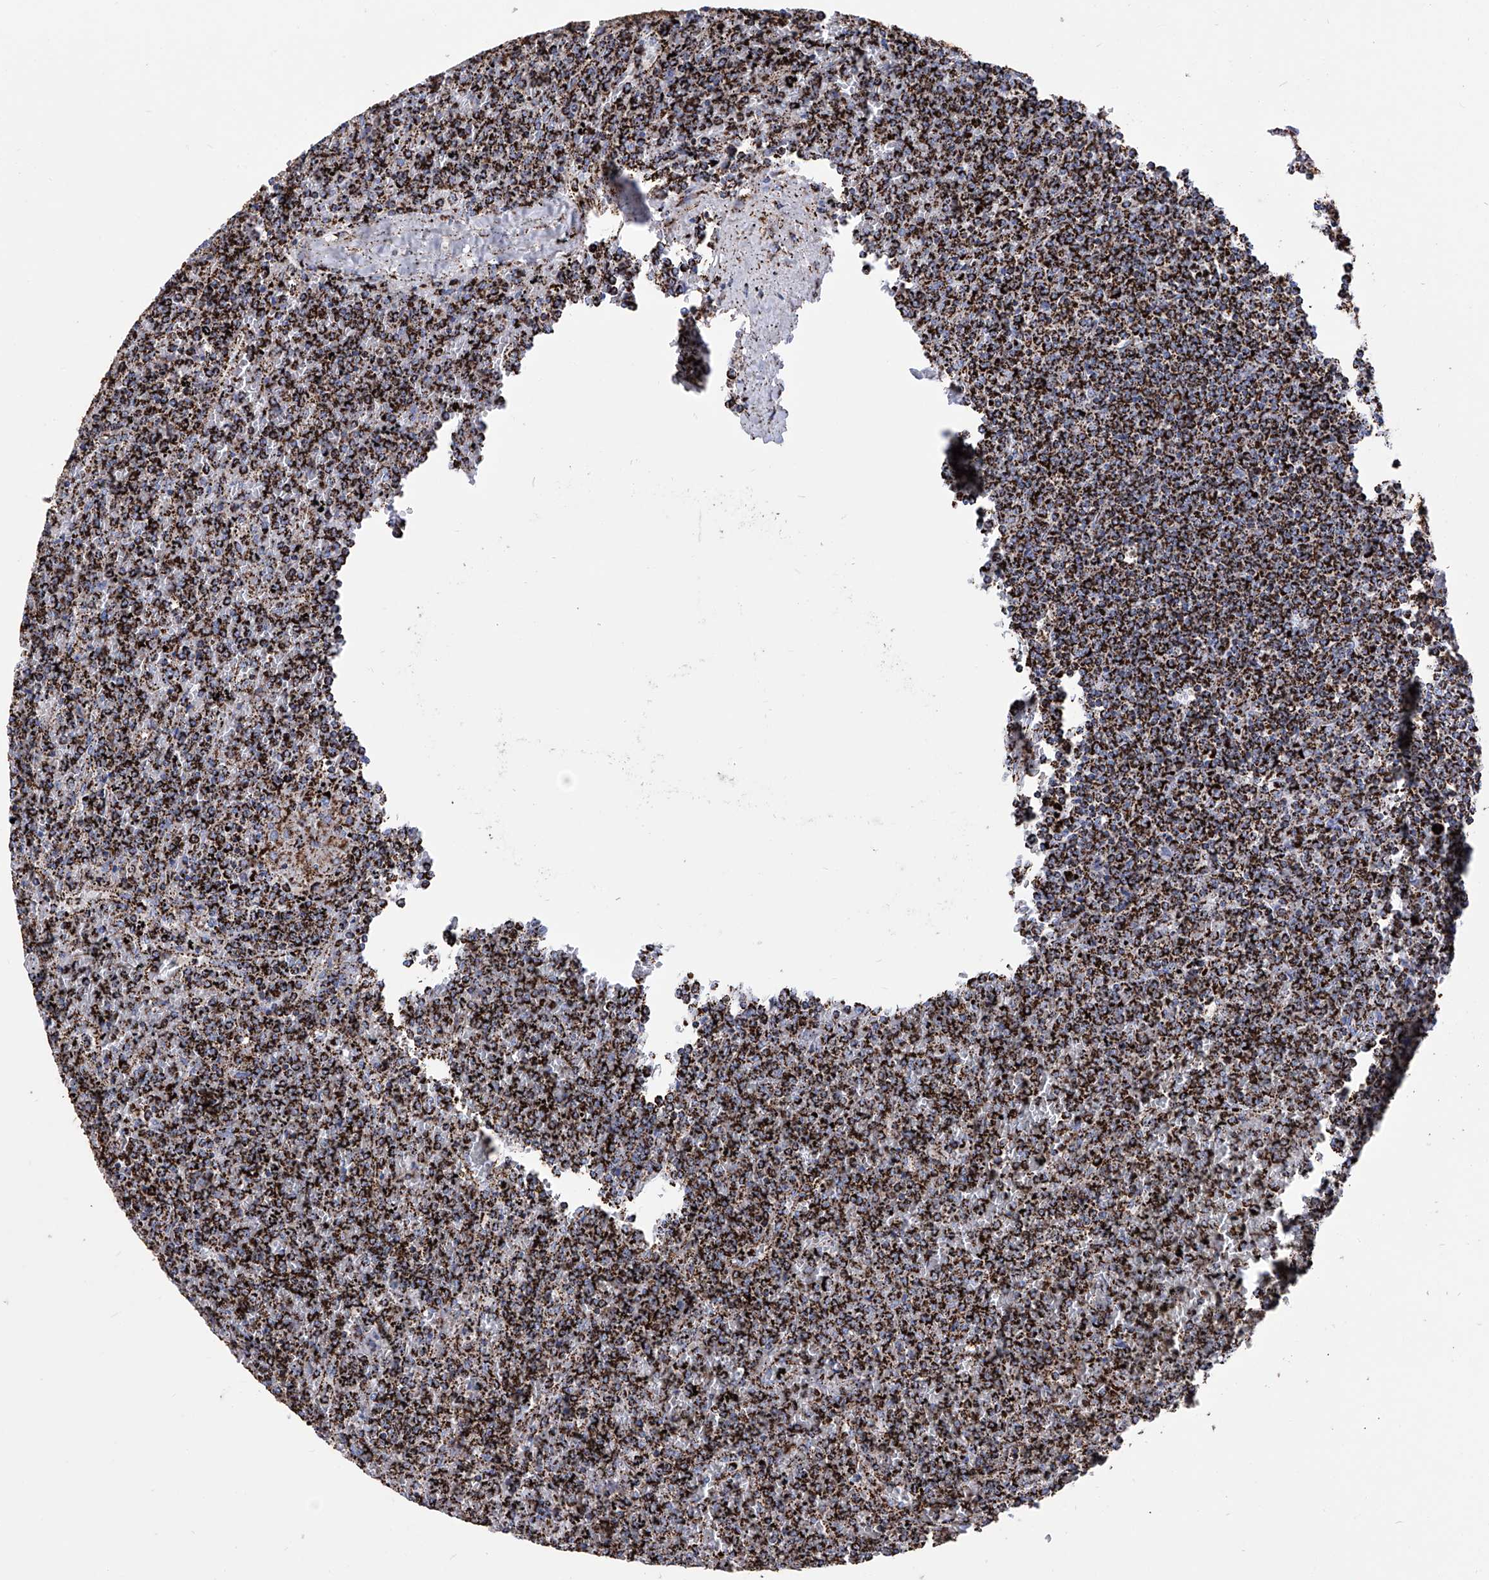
{"staining": {"intensity": "strong", "quantity": ">75%", "location": "cytoplasmic/membranous"}, "tissue": "lymphoma", "cell_type": "Tumor cells", "image_type": "cancer", "snomed": [{"axis": "morphology", "description": "Malignant lymphoma, non-Hodgkin's type, Low grade"}, {"axis": "topography", "description": "Spleen"}], "caption": "Strong cytoplasmic/membranous protein staining is identified in approximately >75% of tumor cells in low-grade malignant lymphoma, non-Hodgkin's type.", "gene": "ATP5PF", "patient": {"sex": "female", "age": 19}}